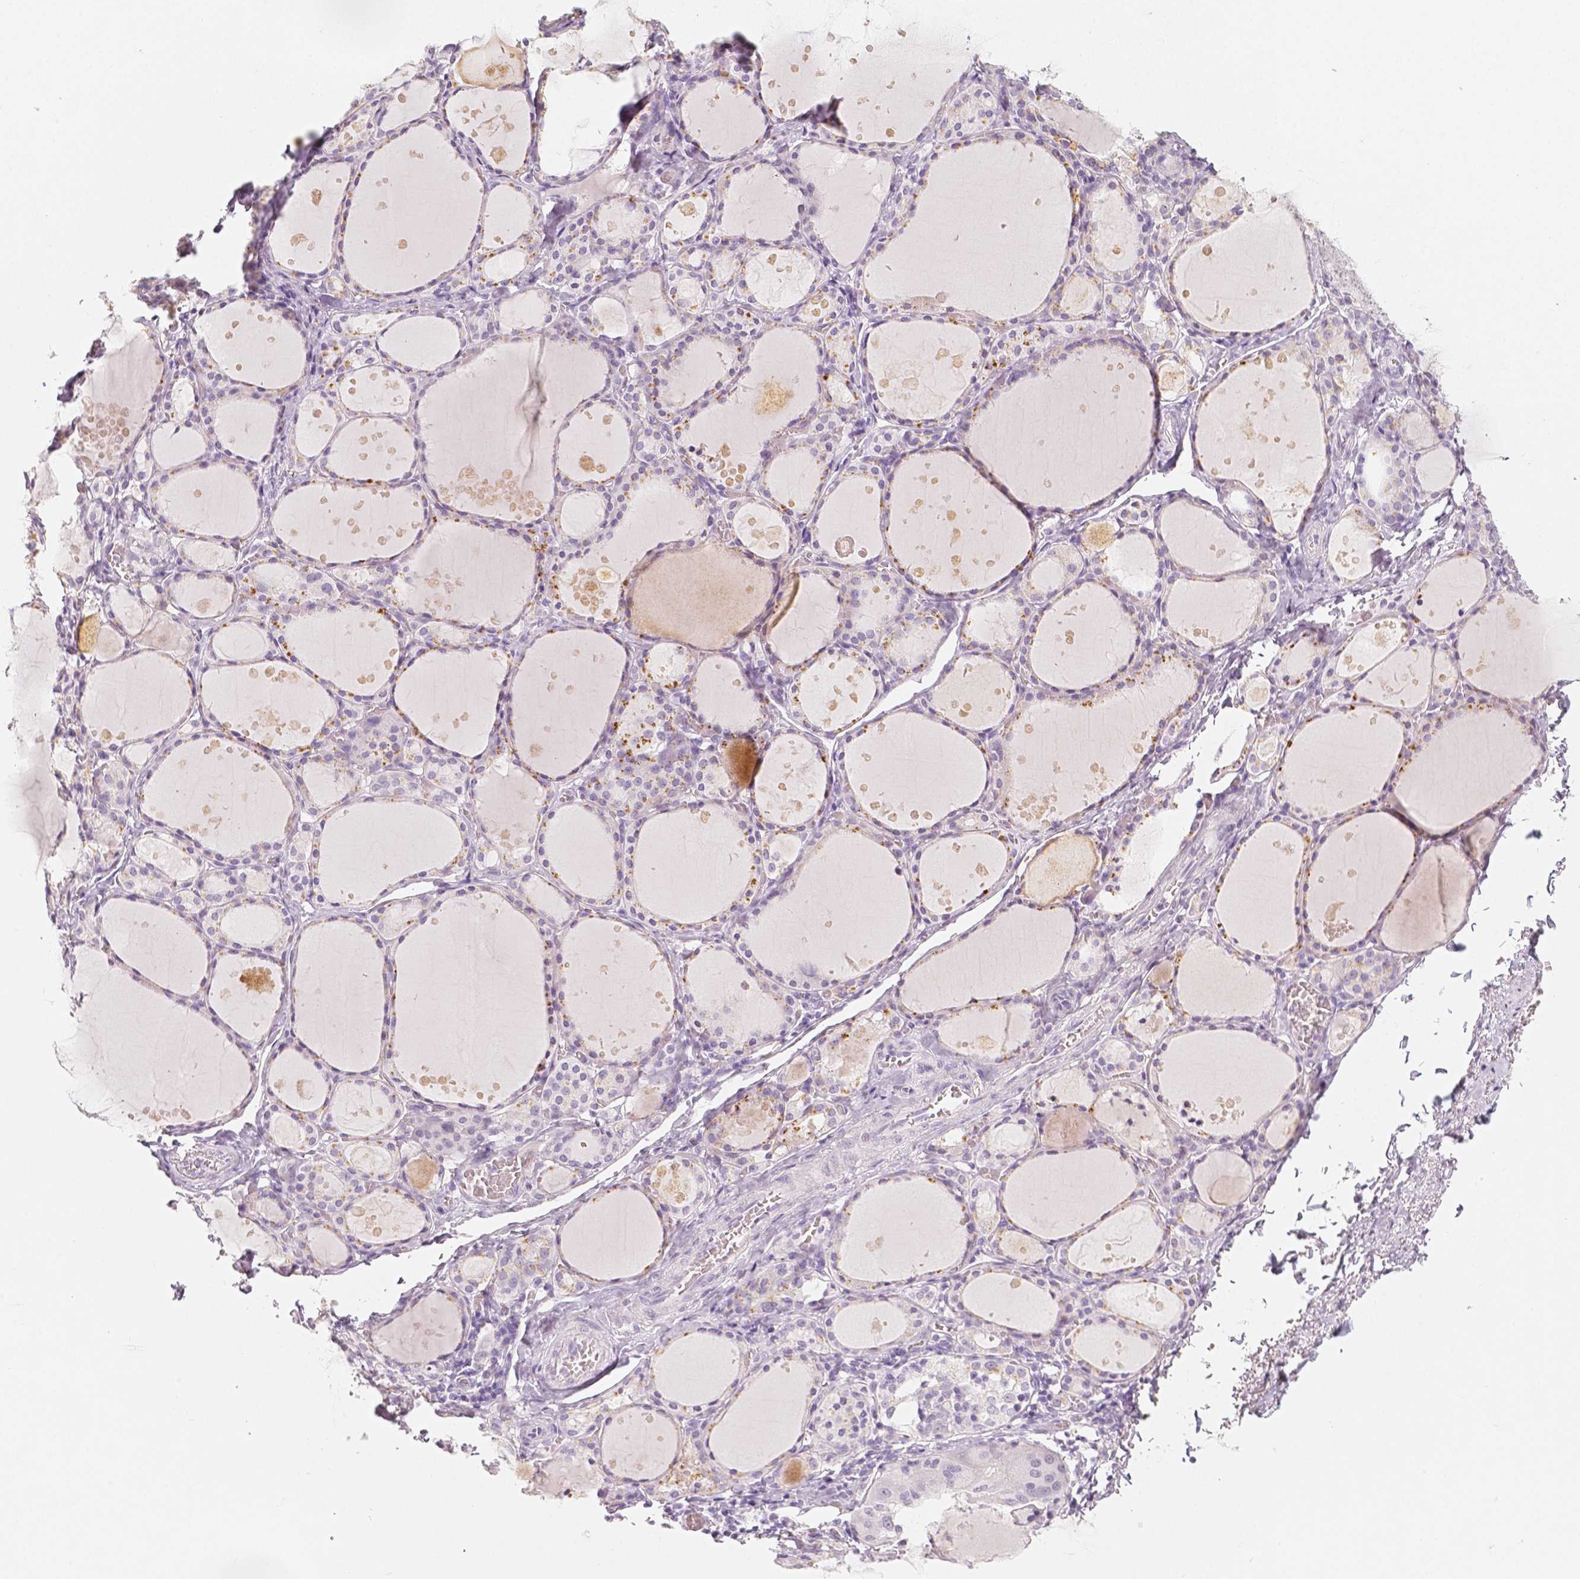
{"staining": {"intensity": "moderate", "quantity": "<25%", "location": "cytoplasmic/membranous"}, "tissue": "thyroid gland", "cell_type": "Glandular cells", "image_type": "normal", "snomed": [{"axis": "morphology", "description": "Normal tissue, NOS"}, {"axis": "topography", "description": "Thyroid gland"}], "caption": "Moderate cytoplasmic/membranous protein staining is present in approximately <25% of glandular cells in thyroid gland.", "gene": "HNF1B", "patient": {"sex": "male", "age": 68}}